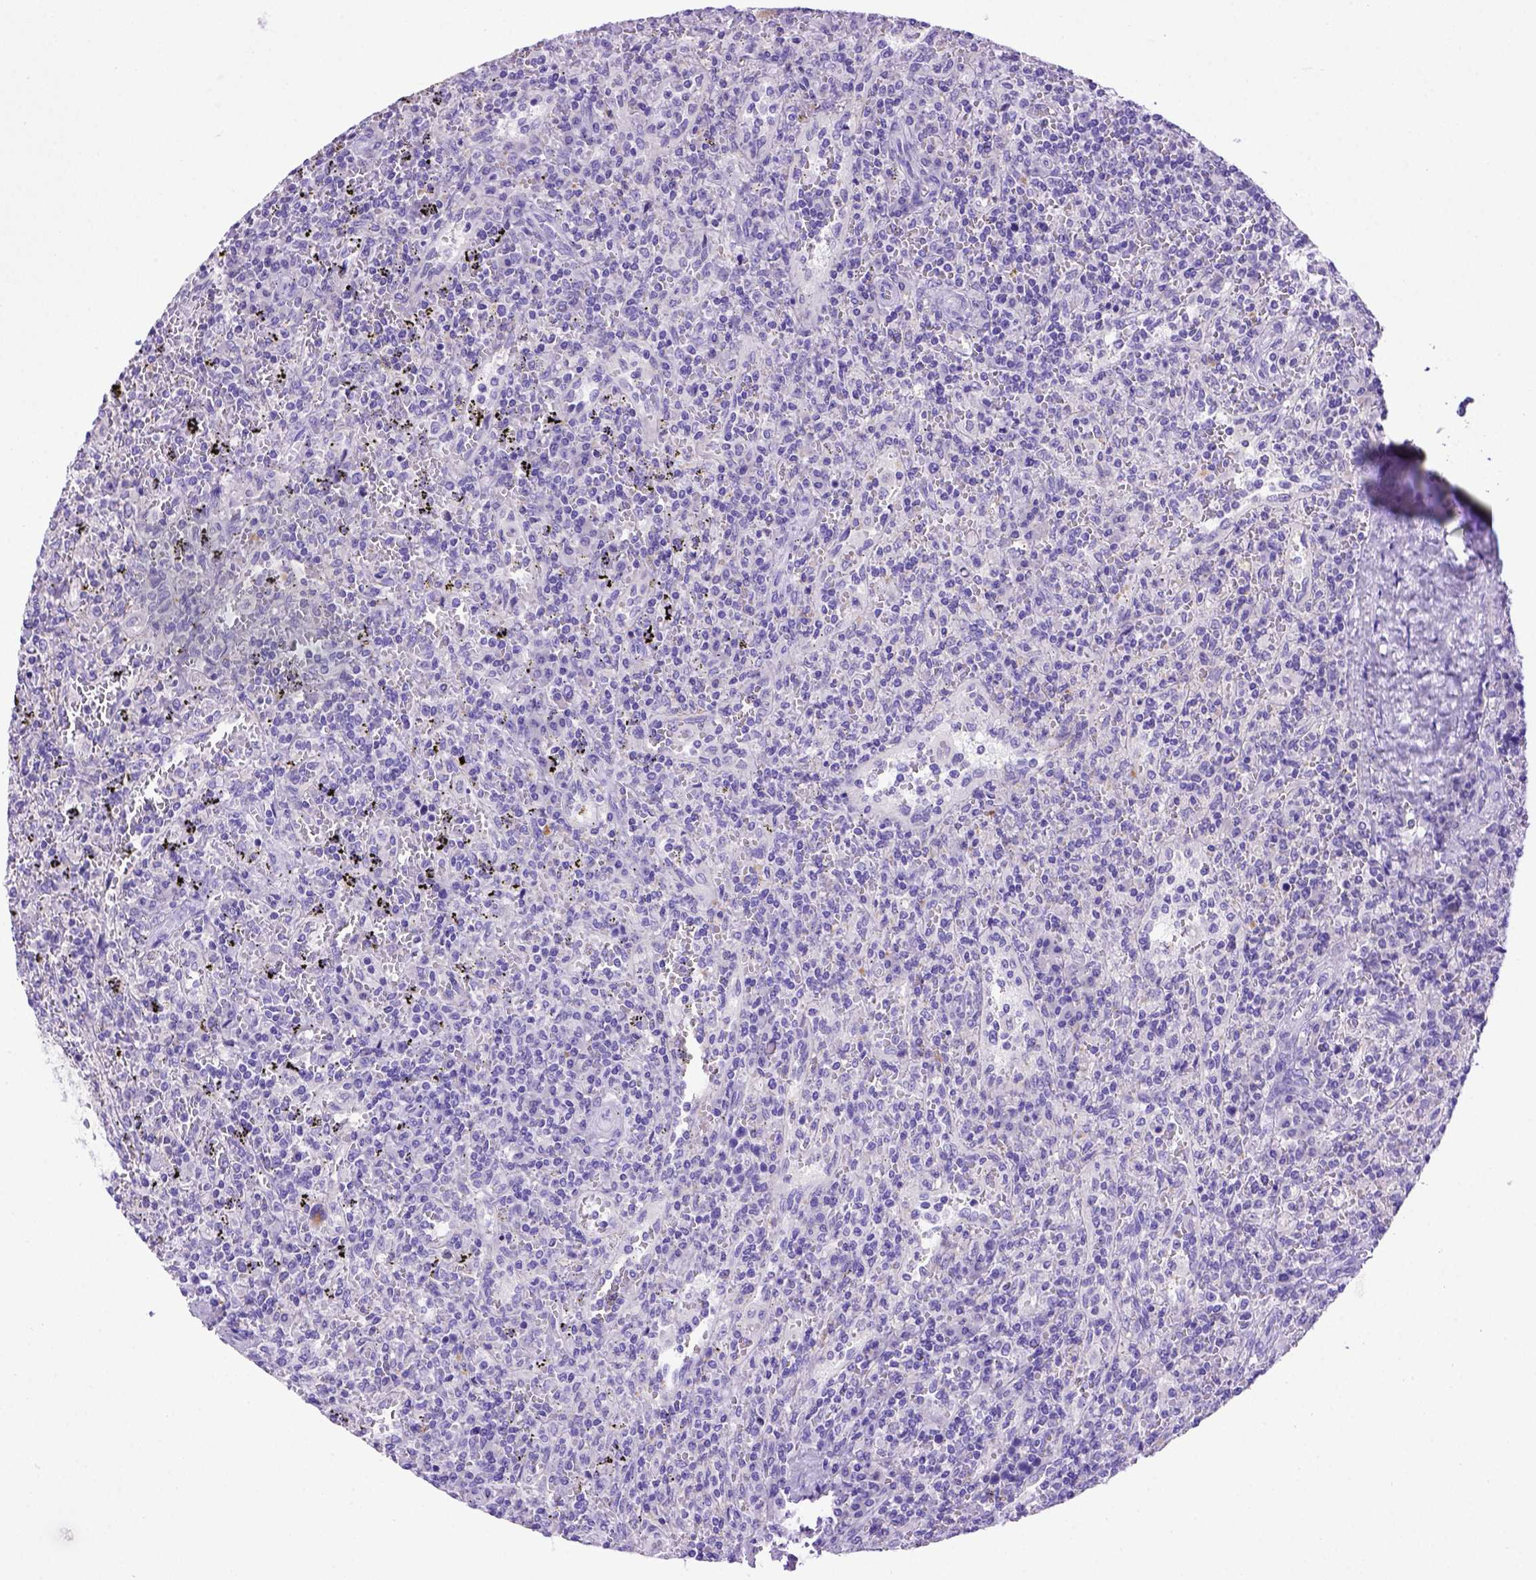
{"staining": {"intensity": "negative", "quantity": "none", "location": "none"}, "tissue": "lymphoma", "cell_type": "Tumor cells", "image_type": "cancer", "snomed": [{"axis": "morphology", "description": "Malignant lymphoma, non-Hodgkin's type, Low grade"}, {"axis": "topography", "description": "Spleen"}], "caption": "Immunohistochemical staining of human lymphoma shows no significant positivity in tumor cells. Nuclei are stained in blue.", "gene": "PTGES", "patient": {"sex": "male", "age": 62}}